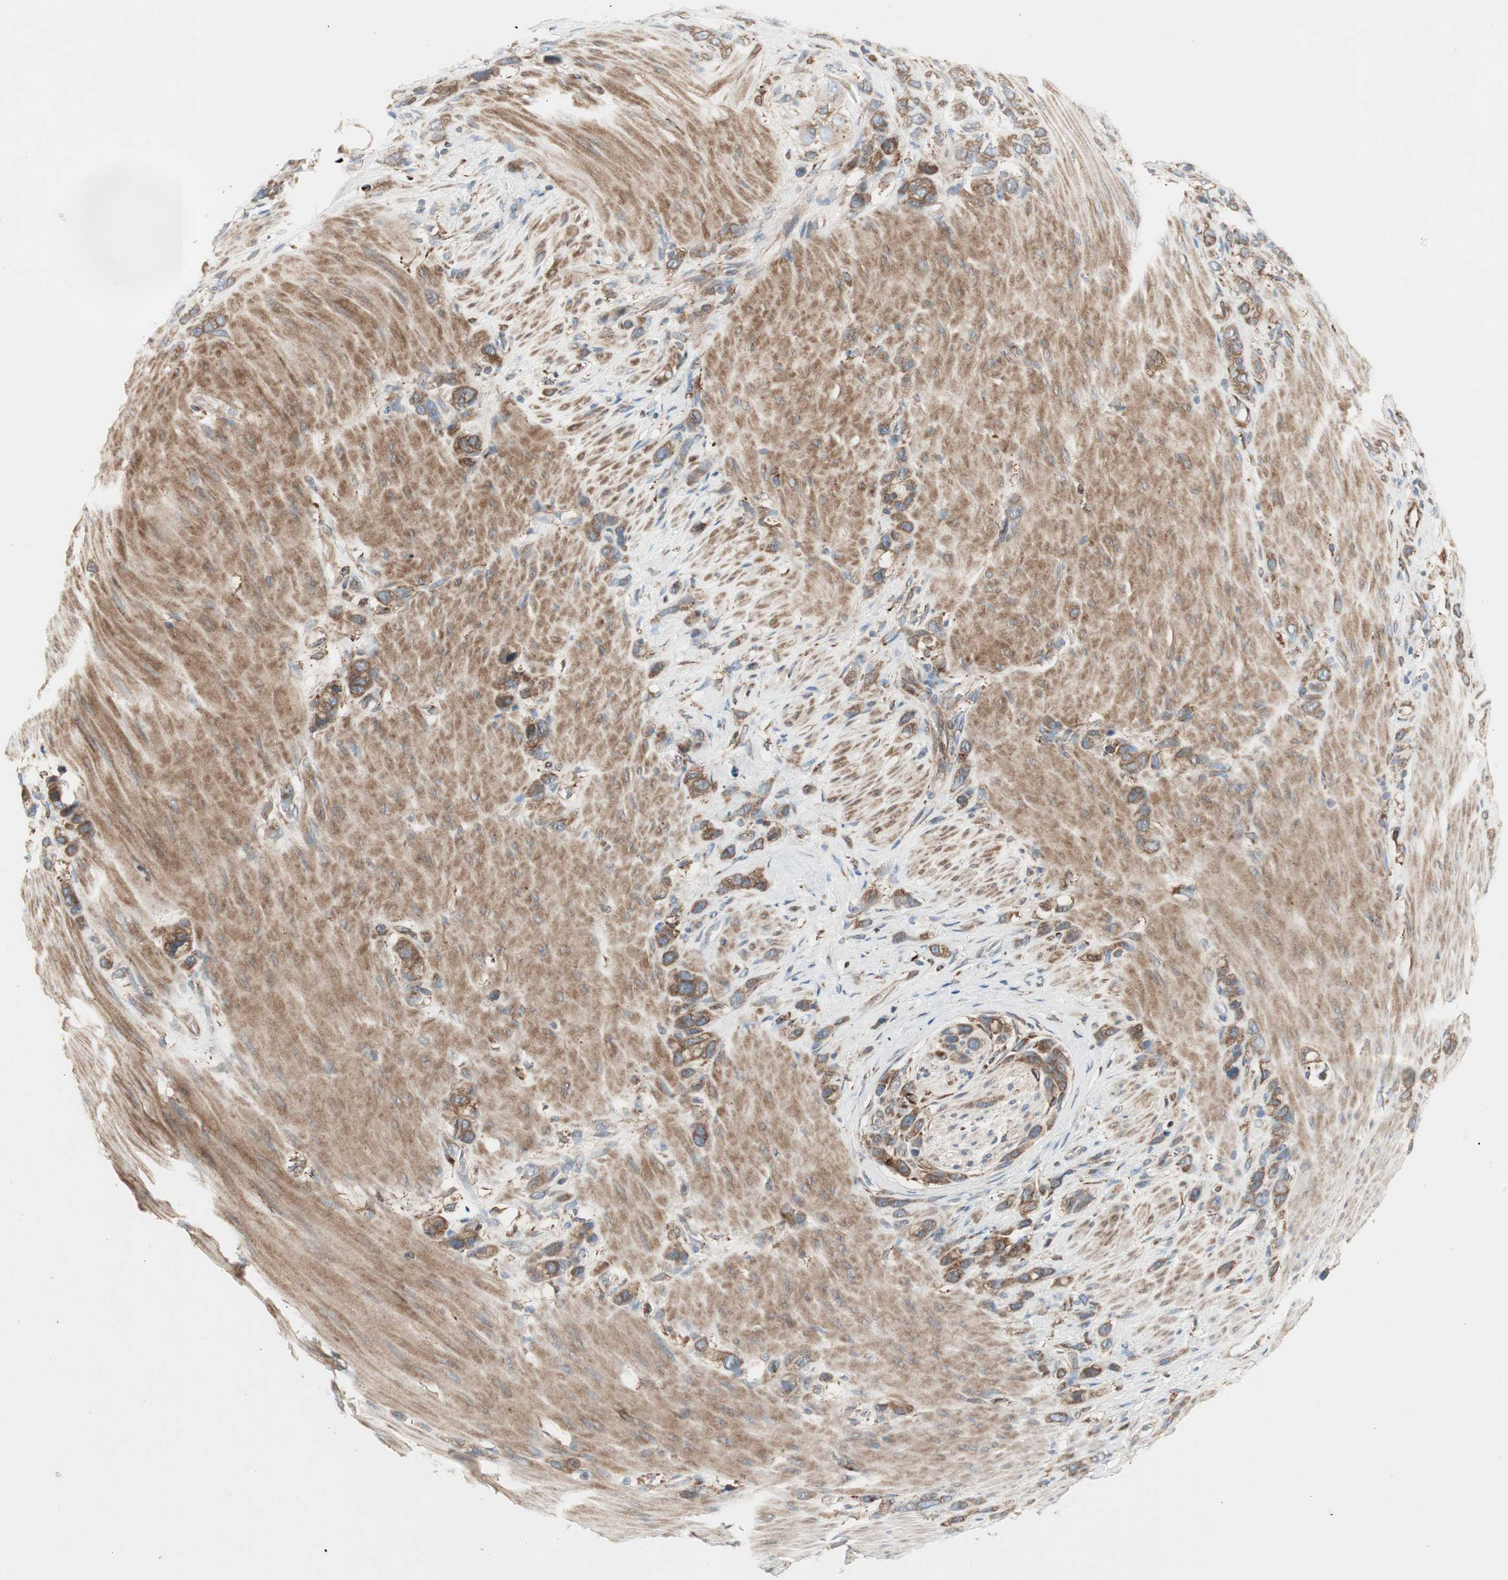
{"staining": {"intensity": "moderate", "quantity": ">75%", "location": "cytoplasmic/membranous"}, "tissue": "stomach cancer", "cell_type": "Tumor cells", "image_type": "cancer", "snomed": [{"axis": "morphology", "description": "Normal tissue, NOS"}, {"axis": "morphology", "description": "Adenocarcinoma, NOS"}, {"axis": "morphology", "description": "Adenocarcinoma, High grade"}, {"axis": "topography", "description": "Stomach, upper"}, {"axis": "topography", "description": "Stomach"}], "caption": "Immunohistochemistry of stomach cancer demonstrates medium levels of moderate cytoplasmic/membranous positivity in approximately >75% of tumor cells. (IHC, brightfield microscopy, high magnification).", "gene": "H6PD", "patient": {"sex": "female", "age": 65}}